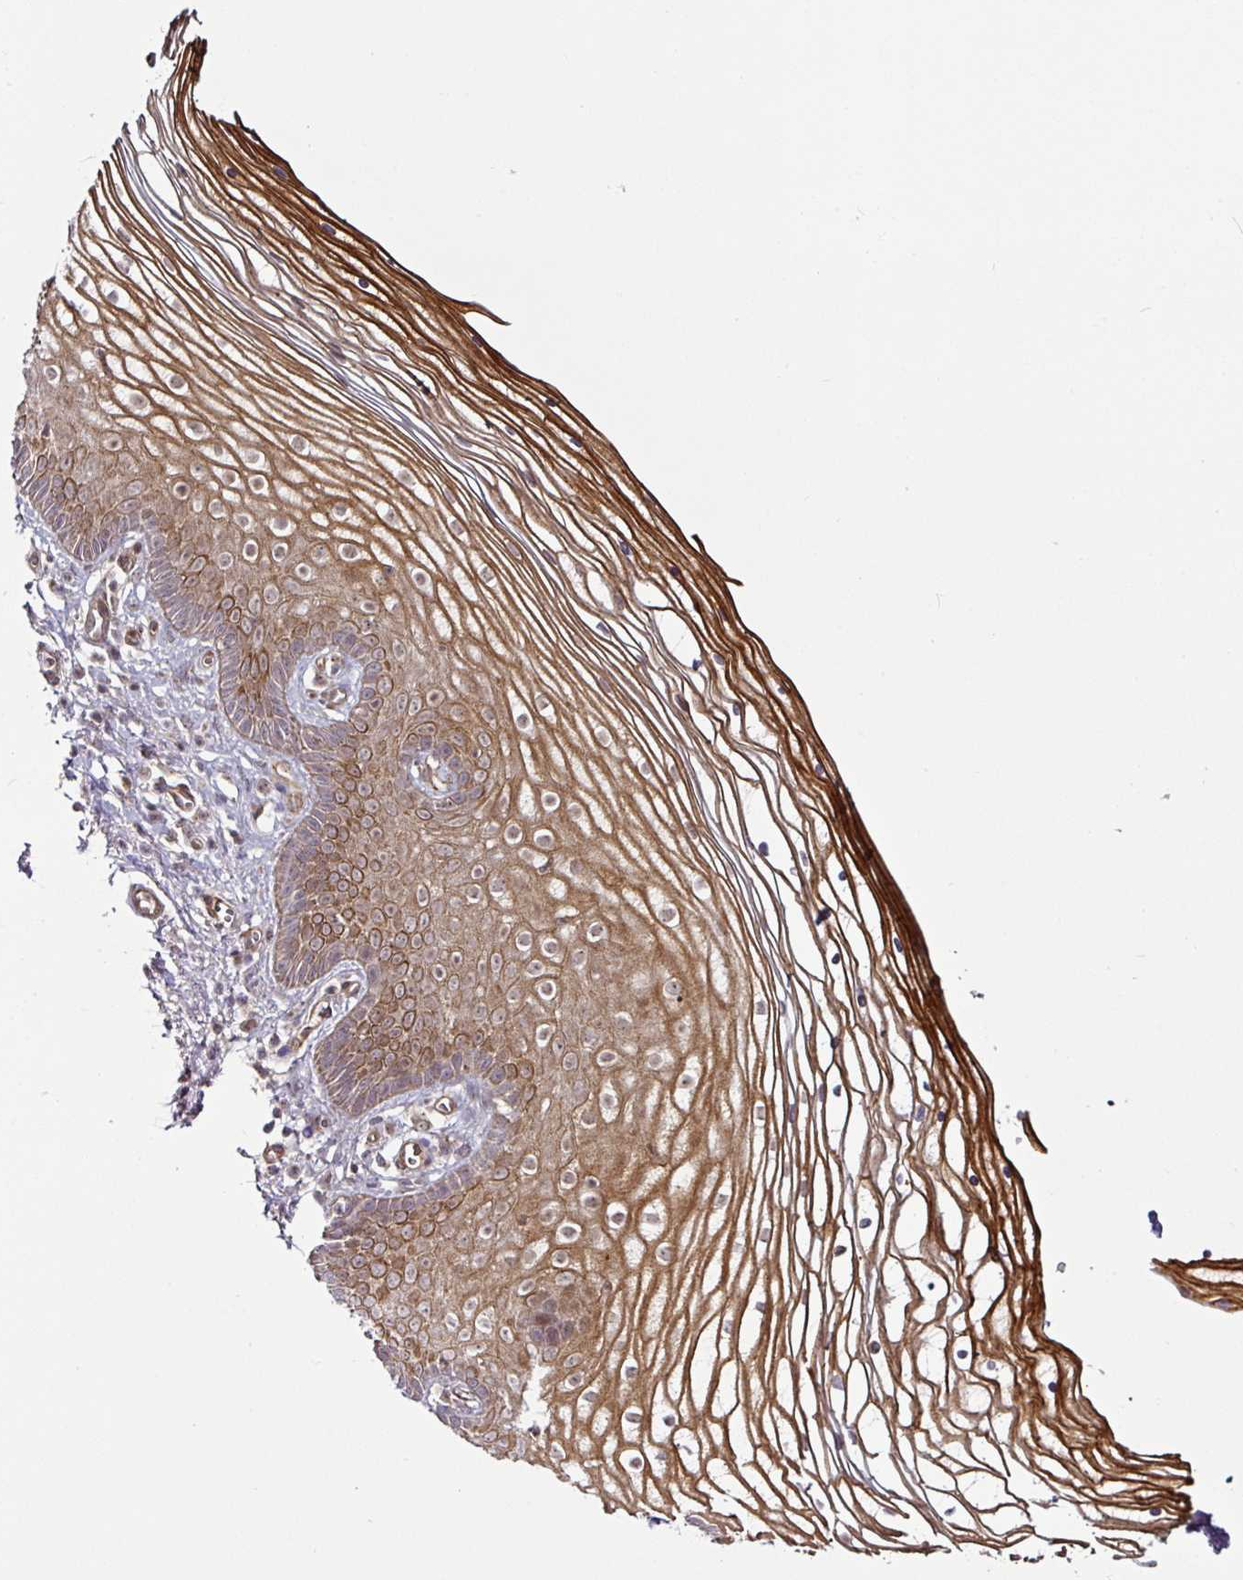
{"staining": {"intensity": "moderate", "quantity": ">75%", "location": "cytoplasmic/membranous"}, "tissue": "vagina", "cell_type": "Squamous epithelial cells", "image_type": "normal", "snomed": [{"axis": "morphology", "description": "Normal tissue, NOS"}, {"axis": "topography", "description": "Vagina"}], "caption": "Immunohistochemical staining of benign human vagina shows >75% levels of moderate cytoplasmic/membranous protein staining in approximately >75% of squamous epithelial cells. (IHC, brightfield microscopy, high magnification).", "gene": "DCAF13", "patient": {"sex": "female", "age": 56}}